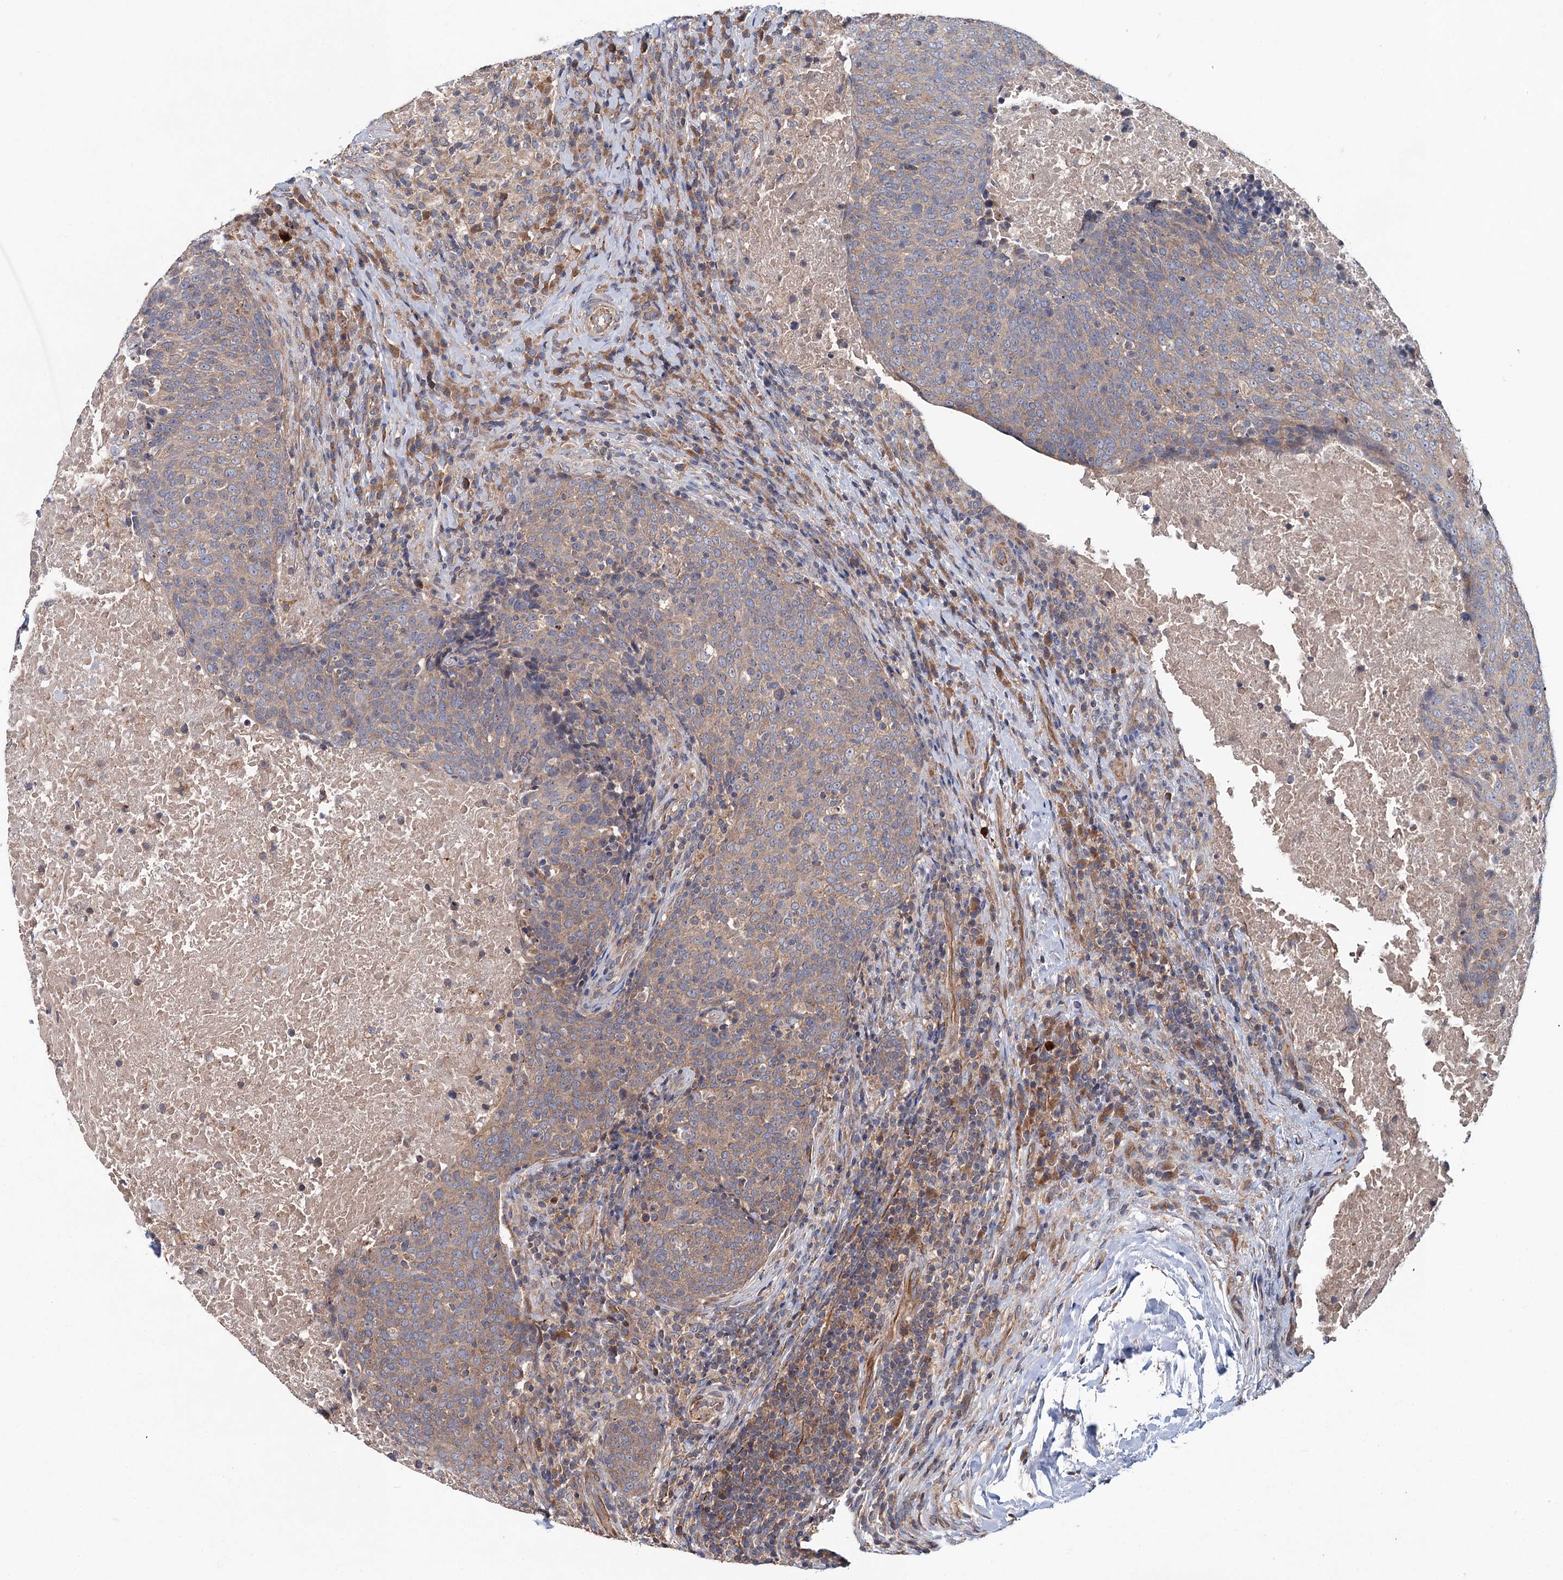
{"staining": {"intensity": "weak", "quantity": ">75%", "location": "cytoplasmic/membranous"}, "tissue": "head and neck cancer", "cell_type": "Tumor cells", "image_type": "cancer", "snomed": [{"axis": "morphology", "description": "Squamous cell carcinoma, NOS"}, {"axis": "morphology", "description": "Squamous cell carcinoma, metastatic, NOS"}, {"axis": "topography", "description": "Lymph node"}, {"axis": "topography", "description": "Head-Neck"}], "caption": "Head and neck squamous cell carcinoma stained with immunohistochemistry (IHC) displays weak cytoplasmic/membranous staining in about >75% of tumor cells. (Brightfield microscopy of DAB IHC at high magnification).", "gene": "MTRR", "patient": {"sex": "male", "age": 62}}